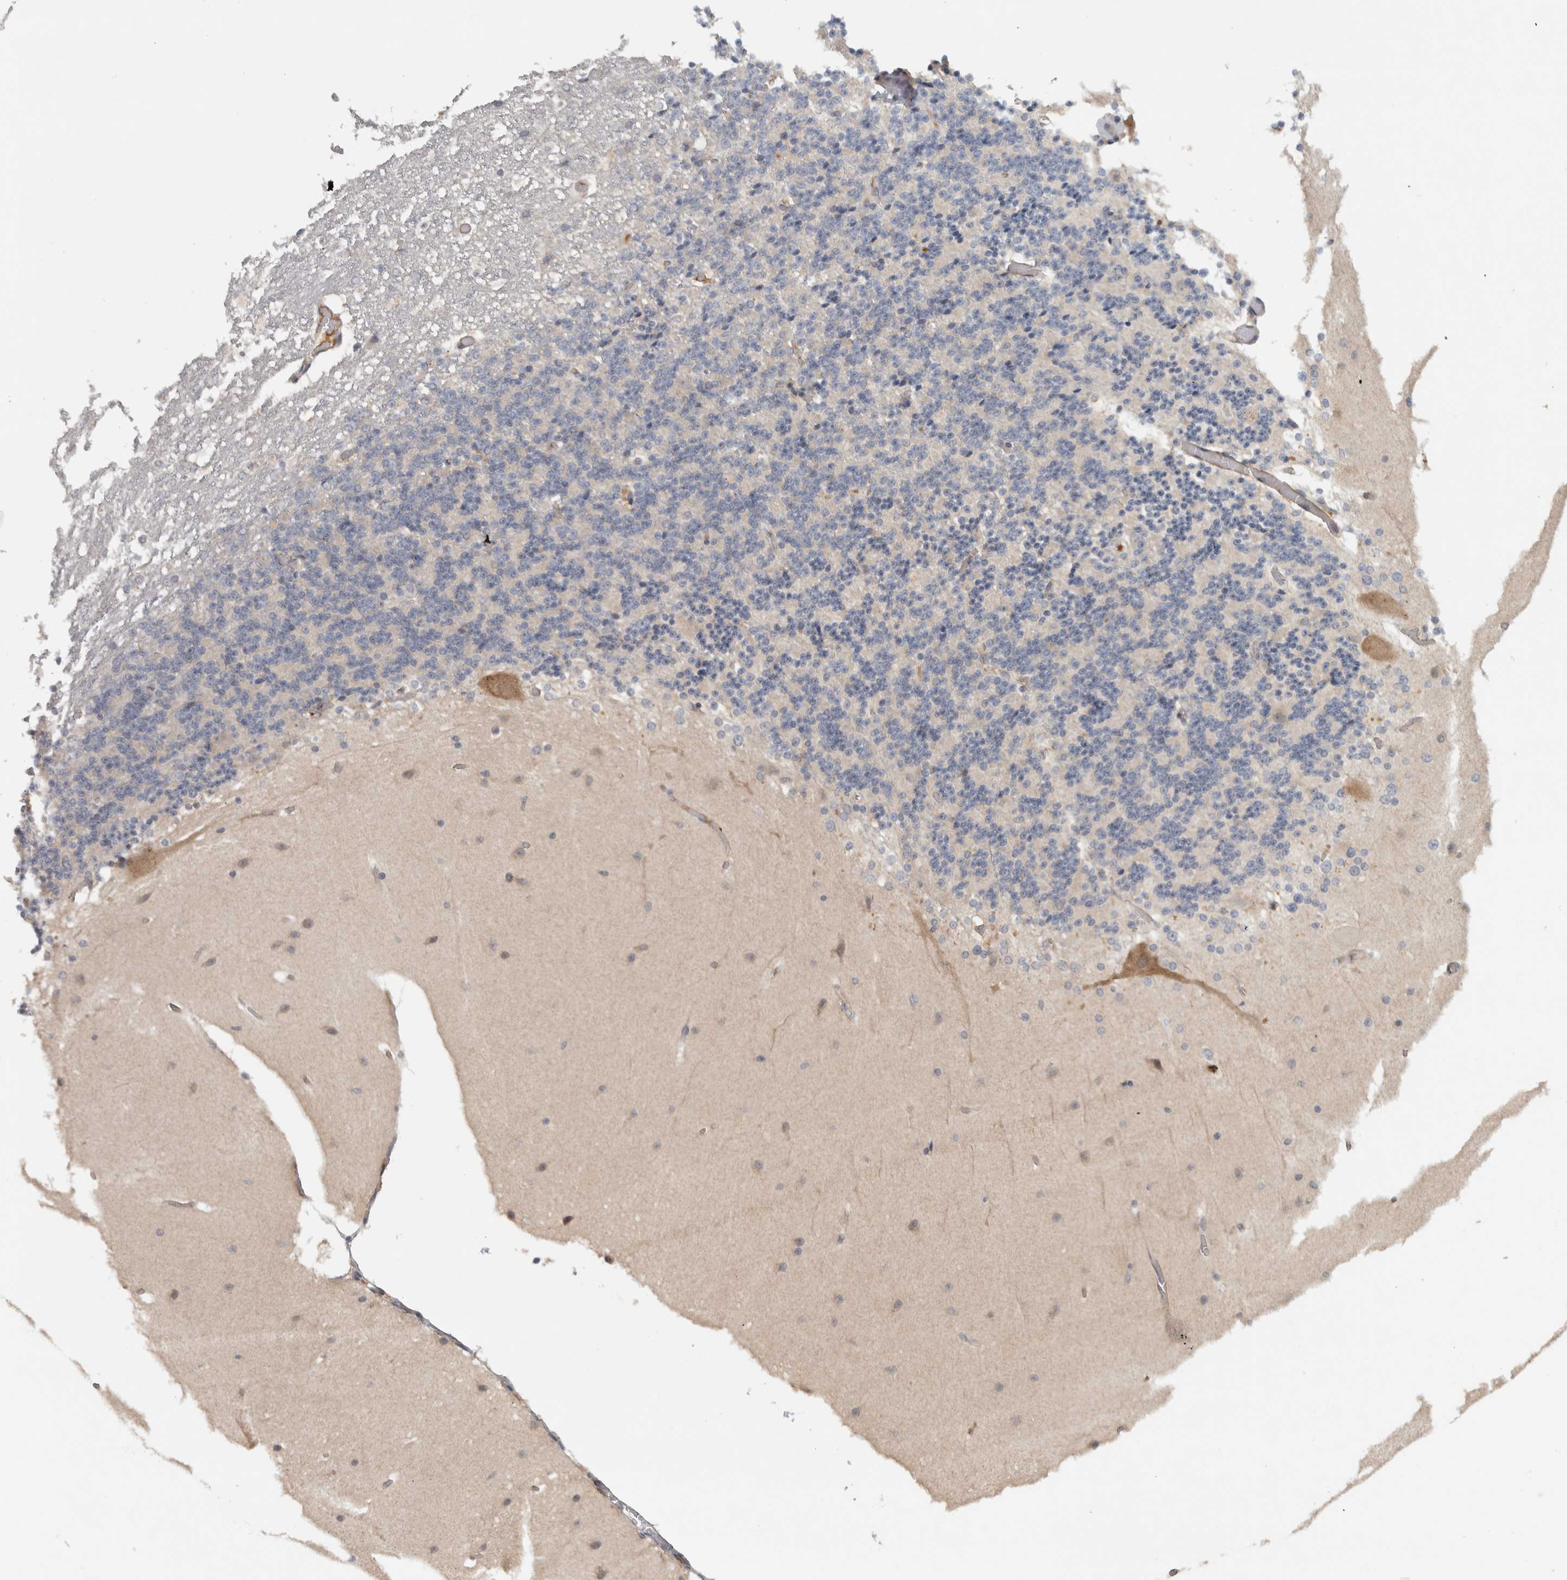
{"staining": {"intensity": "negative", "quantity": "none", "location": "none"}, "tissue": "cerebellum", "cell_type": "Cells in granular layer", "image_type": "normal", "snomed": [{"axis": "morphology", "description": "Normal tissue, NOS"}, {"axis": "topography", "description": "Cerebellum"}], "caption": "Immunohistochemical staining of benign human cerebellum reveals no significant expression in cells in granular layer.", "gene": "ADPRM", "patient": {"sex": "female", "age": 19}}